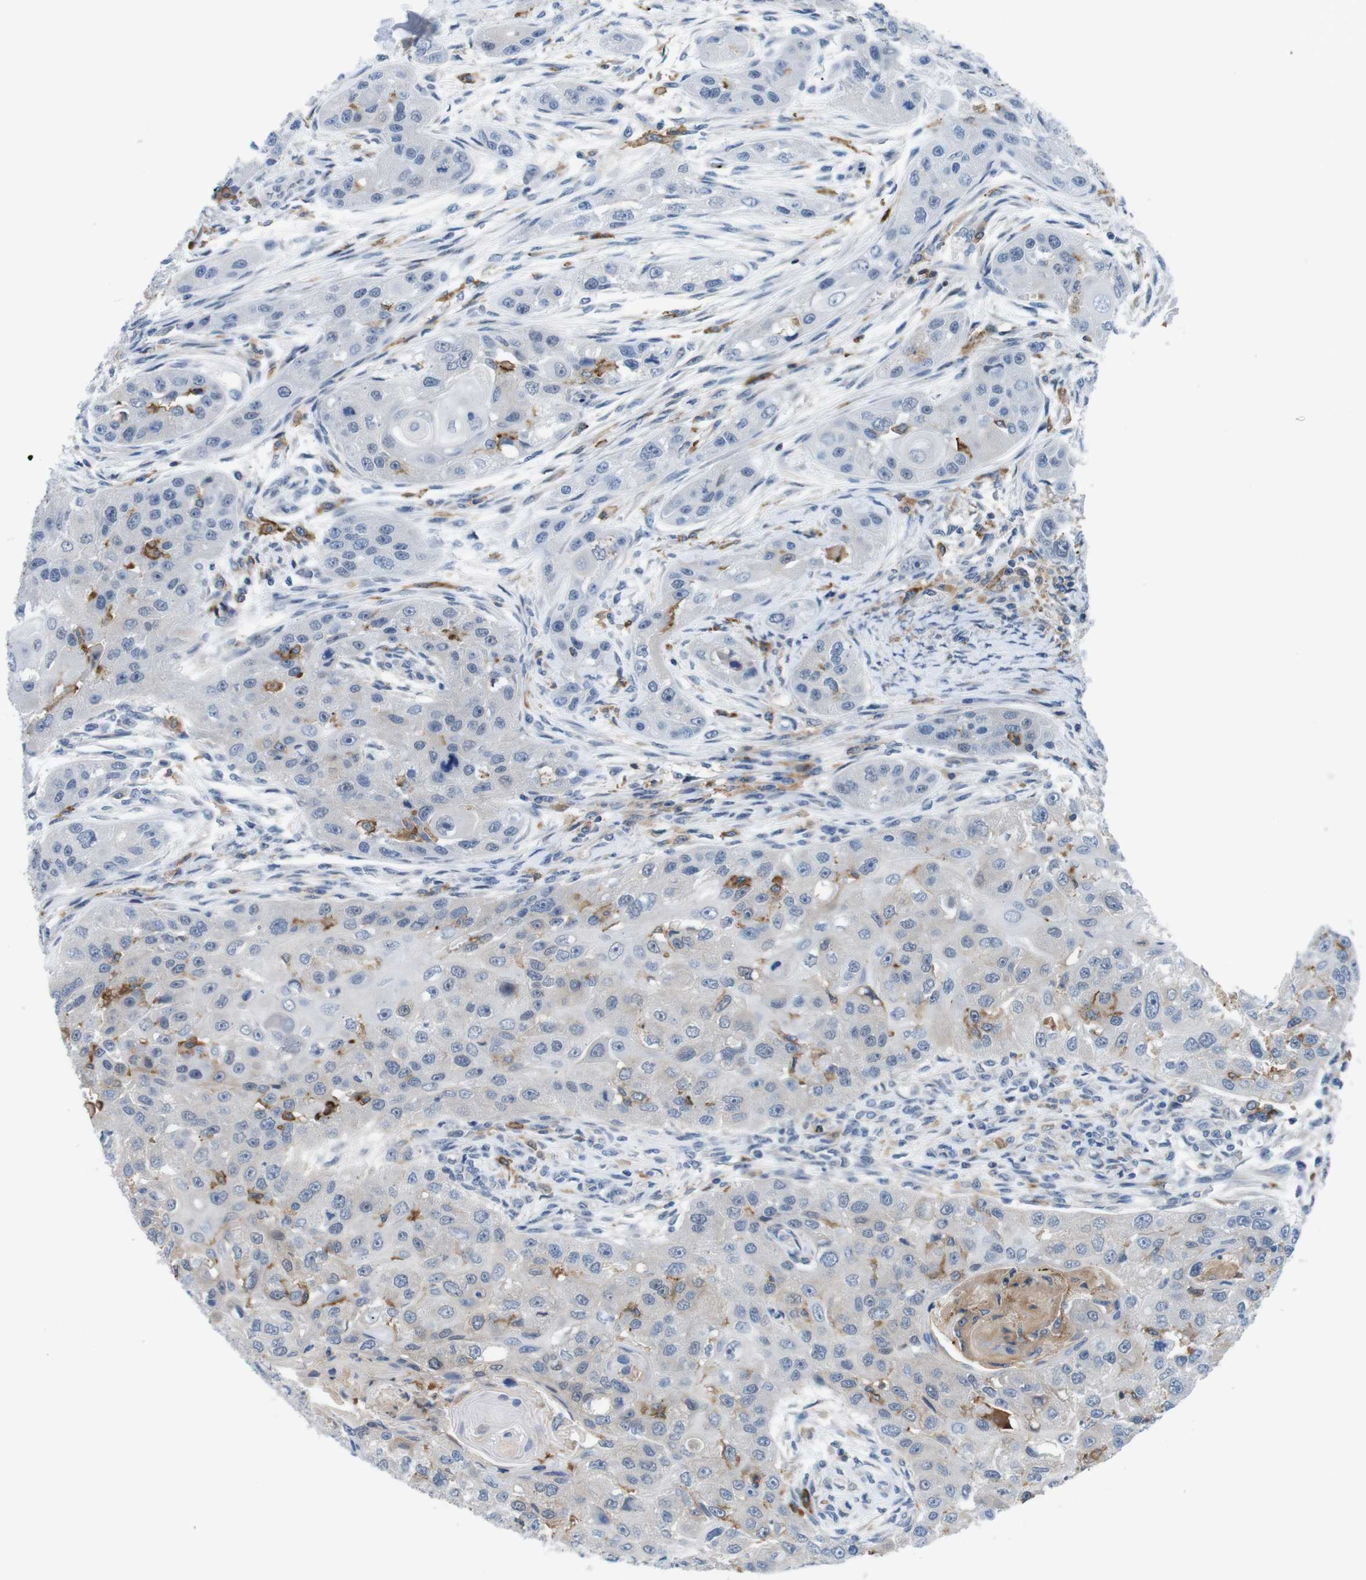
{"staining": {"intensity": "weak", "quantity": "<25%", "location": "cytoplasmic/membranous"}, "tissue": "head and neck cancer", "cell_type": "Tumor cells", "image_type": "cancer", "snomed": [{"axis": "morphology", "description": "Normal tissue, NOS"}, {"axis": "morphology", "description": "Squamous cell carcinoma, NOS"}, {"axis": "topography", "description": "Skeletal muscle"}, {"axis": "topography", "description": "Head-Neck"}], "caption": "IHC of human squamous cell carcinoma (head and neck) exhibits no positivity in tumor cells.", "gene": "CD300C", "patient": {"sex": "male", "age": 51}}